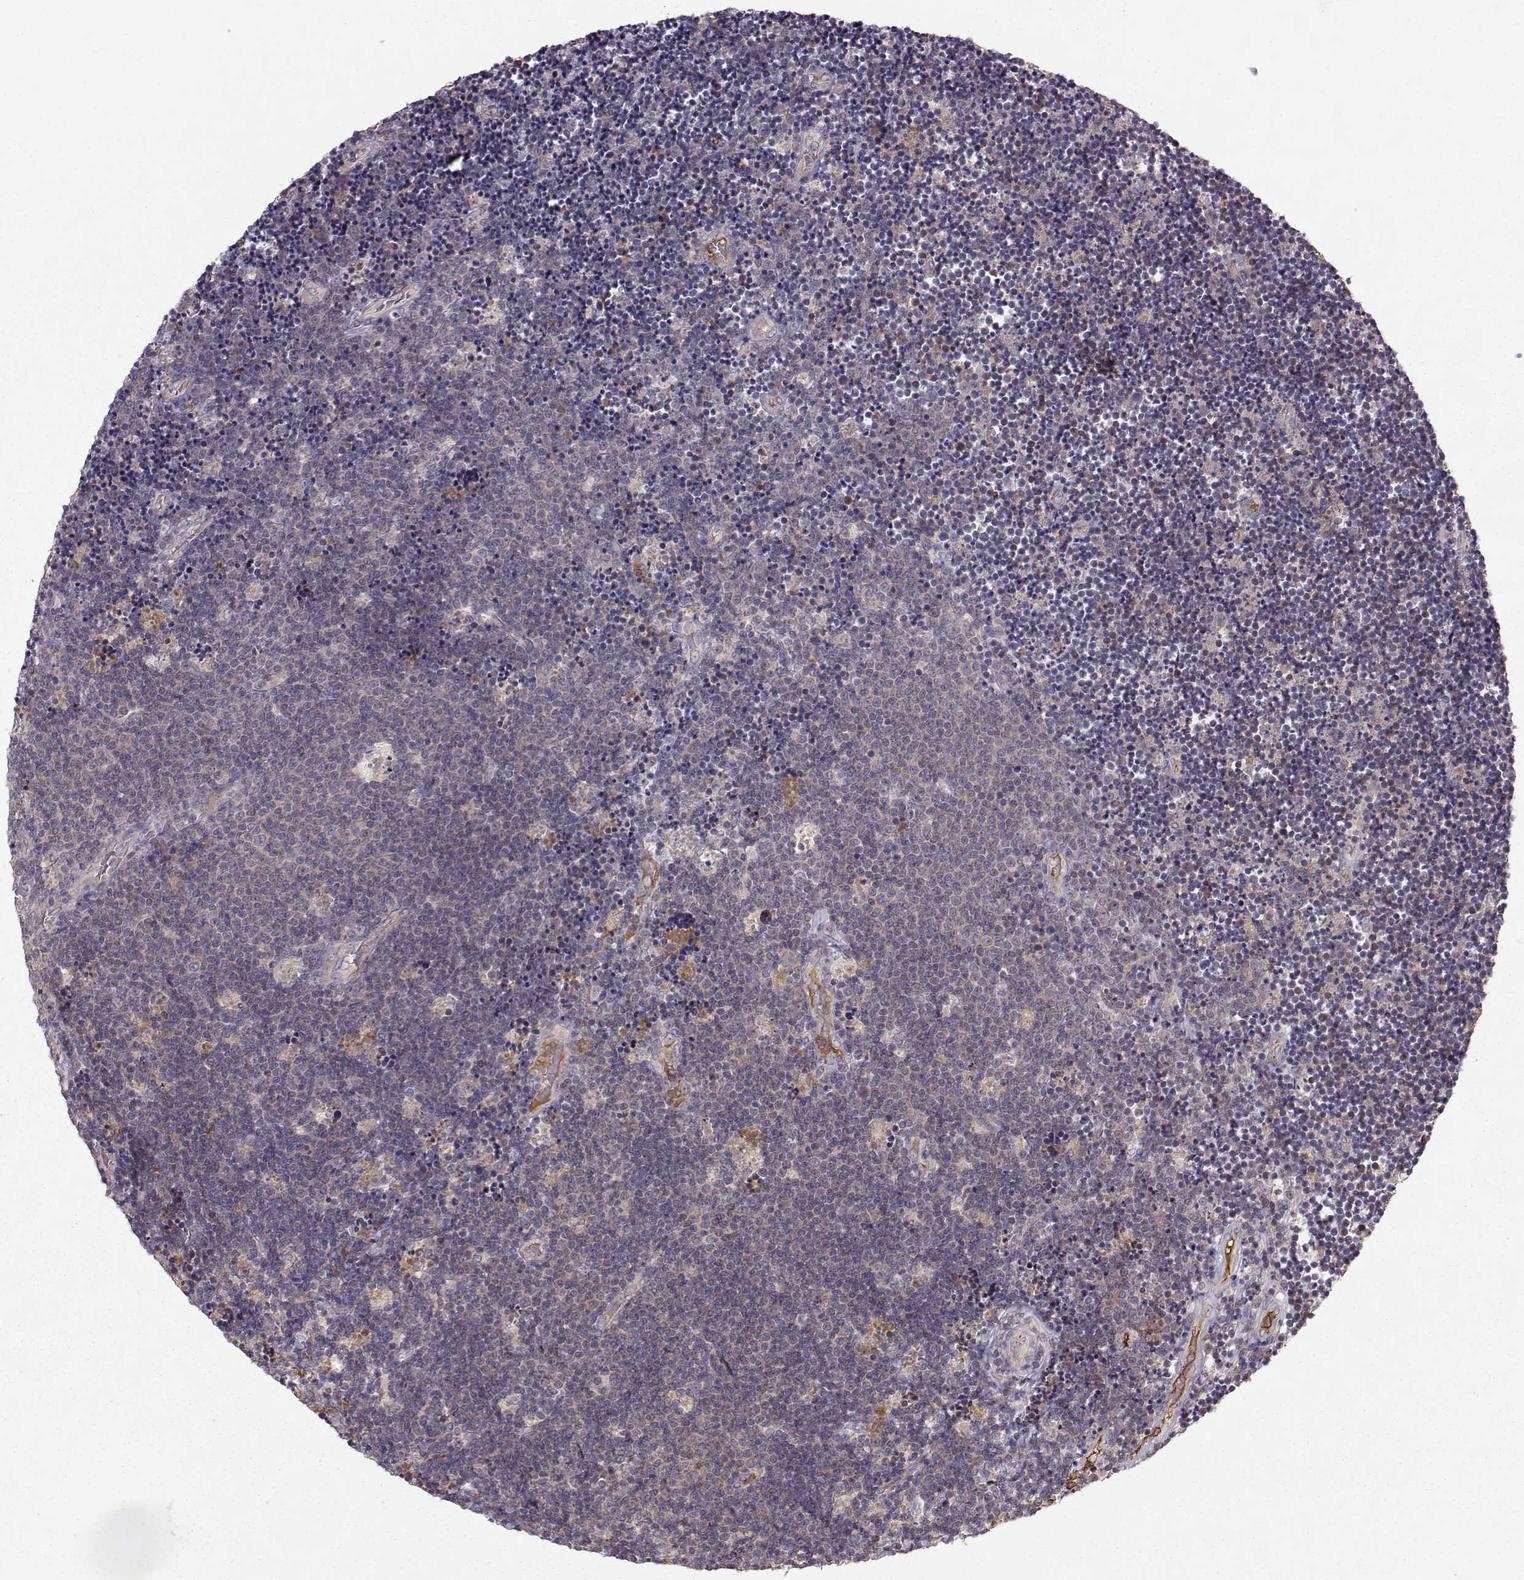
{"staining": {"intensity": "negative", "quantity": "none", "location": "none"}, "tissue": "lymphoma", "cell_type": "Tumor cells", "image_type": "cancer", "snomed": [{"axis": "morphology", "description": "Malignant lymphoma, non-Hodgkin's type, Low grade"}, {"axis": "topography", "description": "Brain"}], "caption": "Immunohistochemical staining of lymphoma demonstrates no significant staining in tumor cells.", "gene": "WNT6", "patient": {"sex": "female", "age": 66}}